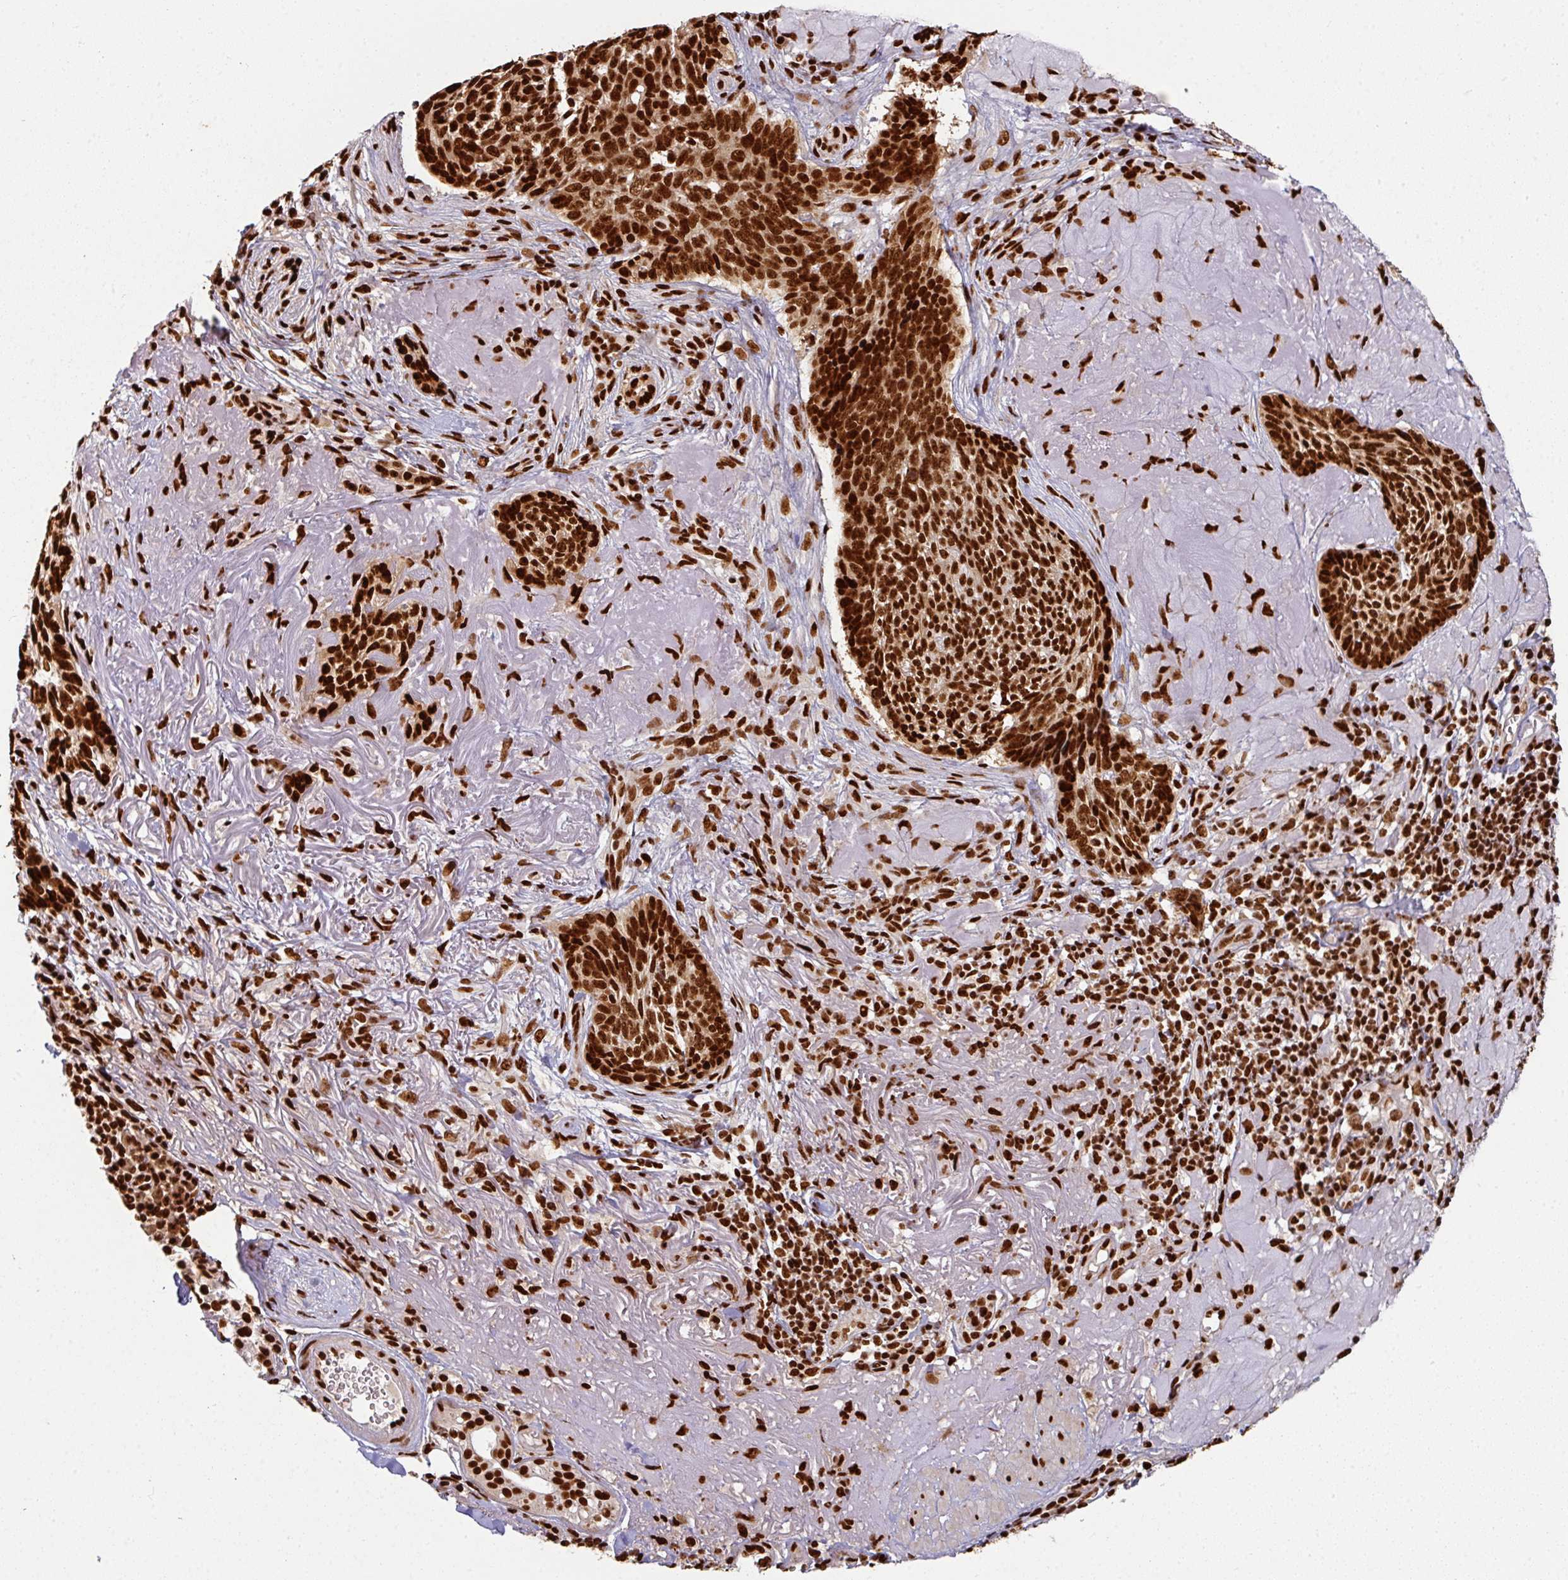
{"staining": {"intensity": "strong", "quantity": ">75%", "location": "nuclear"}, "tissue": "skin cancer", "cell_type": "Tumor cells", "image_type": "cancer", "snomed": [{"axis": "morphology", "description": "Basal cell carcinoma"}, {"axis": "topography", "description": "Skin"}, {"axis": "topography", "description": "Skin of face"}], "caption": "Strong nuclear staining is seen in approximately >75% of tumor cells in skin cancer.", "gene": "SIK3", "patient": {"sex": "female", "age": 95}}